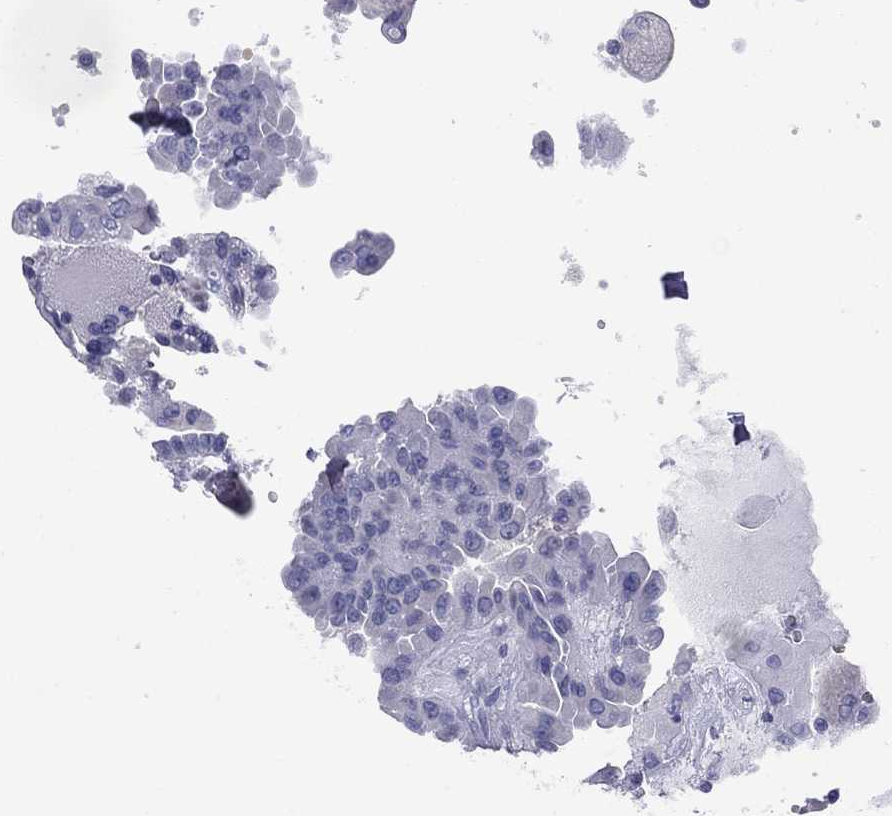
{"staining": {"intensity": "negative", "quantity": "none", "location": "none"}, "tissue": "thyroid cancer", "cell_type": "Tumor cells", "image_type": "cancer", "snomed": [{"axis": "morphology", "description": "Papillary adenocarcinoma, NOS"}, {"axis": "topography", "description": "Thyroid gland"}], "caption": "Immunohistochemistry image of thyroid cancer stained for a protein (brown), which displays no staining in tumor cells.", "gene": "HAO1", "patient": {"sex": "female", "age": 37}}